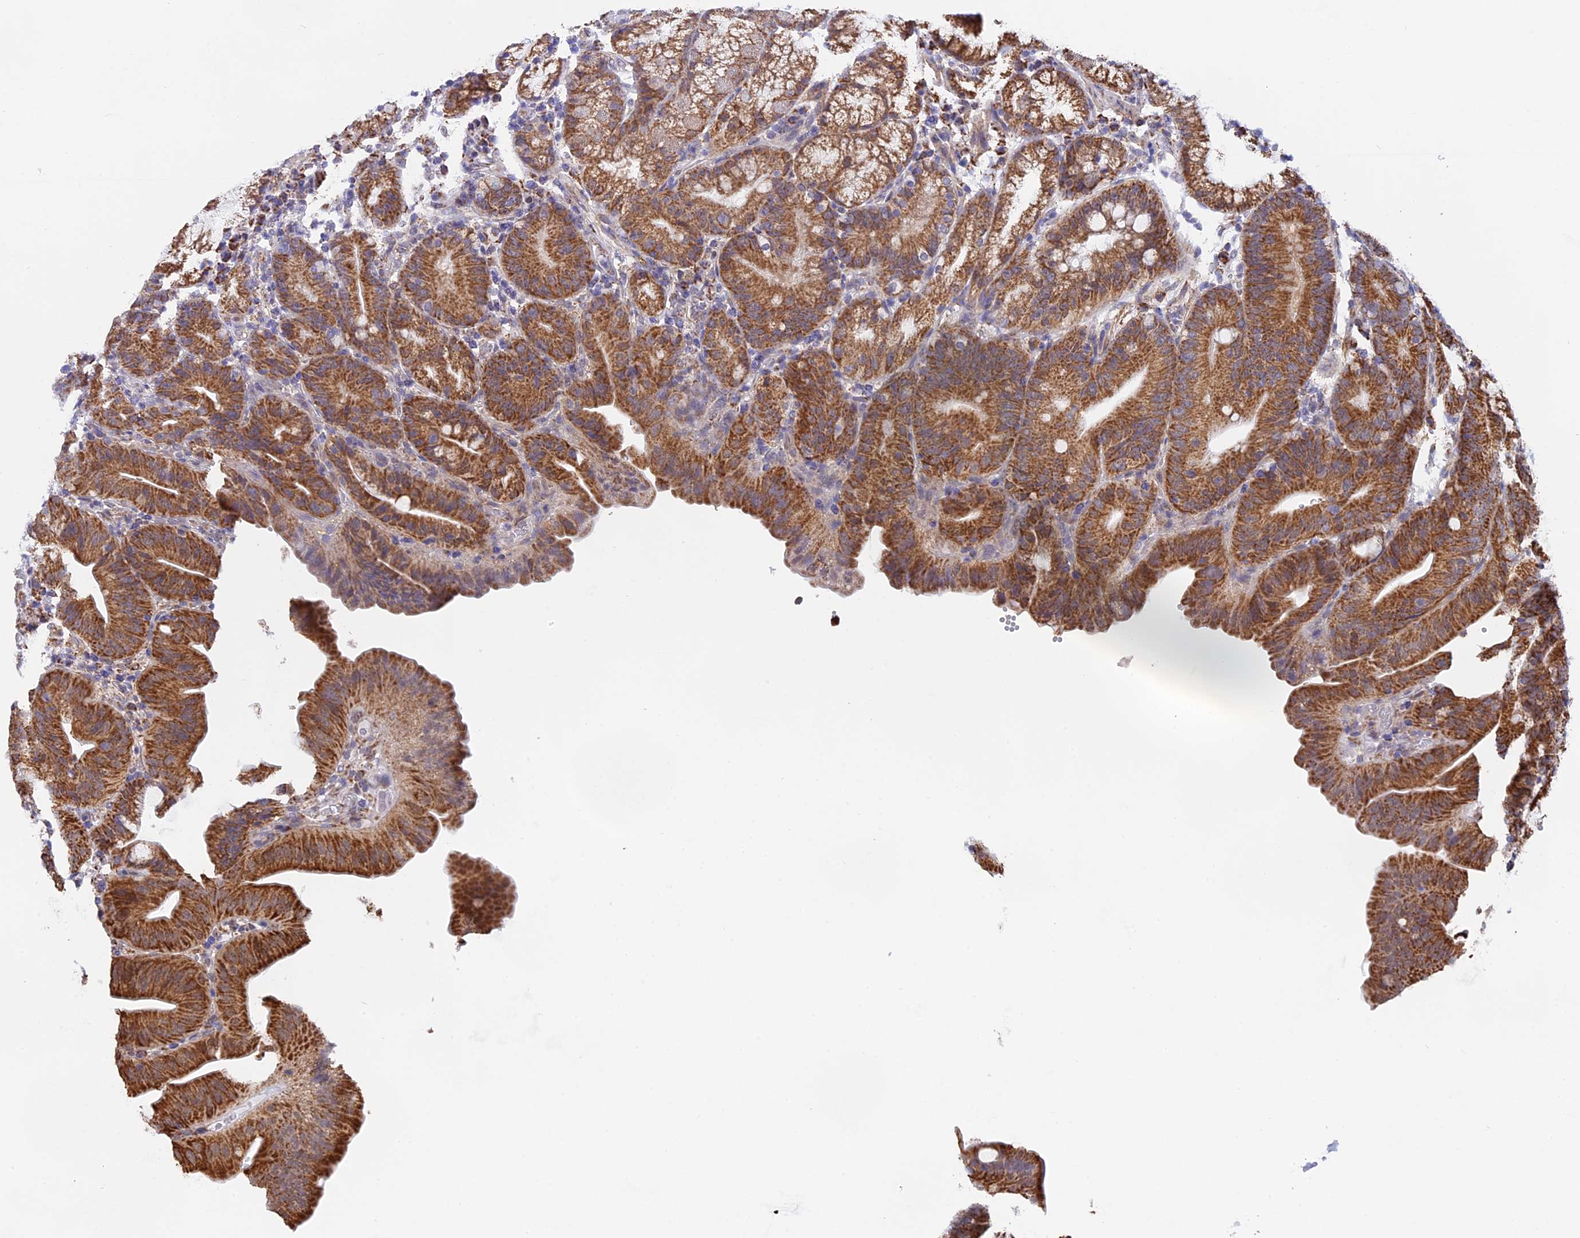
{"staining": {"intensity": "strong", "quantity": ">75%", "location": "cytoplasmic/membranous"}, "tissue": "duodenum", "cell_type": "Glandular cells", "image_type": "normal", "snomed": [{"axis": "morphology", "description": "Normal tissue, NOS"}, {"axis": "topography", "description": "Duodenum"}], "caption": "Duodenum stained with DAB immunohistochemistry demonstrates high levels of strong cytoplasmic/membranous staining in about >75% of glandular cells.", "gene": "CDC16", "patient": {"sex": "male", "age": 54}}